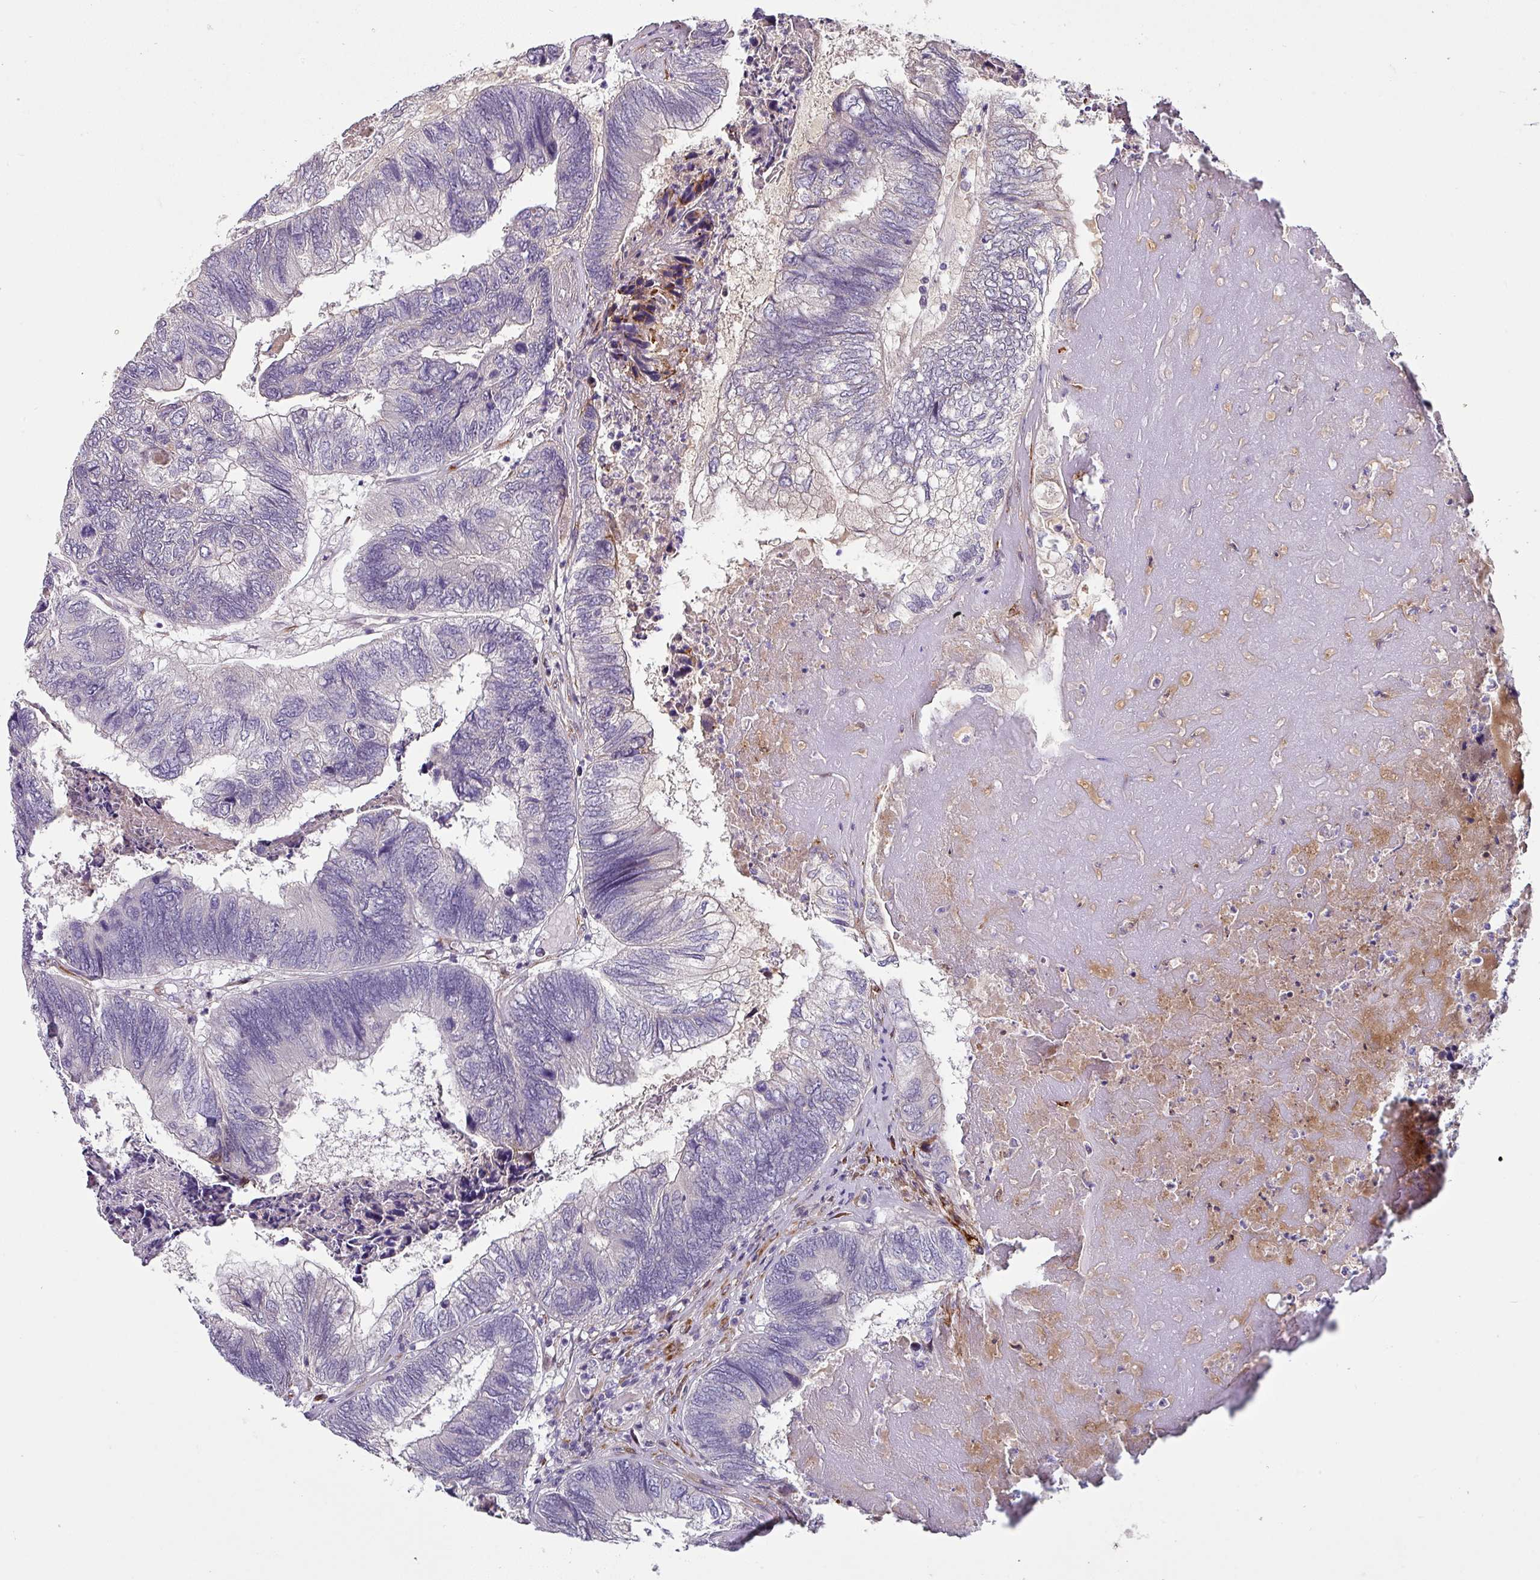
{"staining": {"intensity": "negative", "quantity": "none", "location": "none"}, "tissue": "colorectal cancer", "cell_type": "Tumor cells", "image_type": "cancer", "snomed": [{"axis": "morphology", "description": "Adenocarcinoma, NOS"}, {"axis": "topography", "description": "Colon"}], "caption": "Immunohistochemistry (IHC) histopathology image of neoplastic tissue: colorectal cancer stained with DAB (3,3'-diaminobenzidine) reveals no significant protein positivity in tumor cells.", "gene": "KLHL3", "patient": {"sex": "female", "age": 67}}